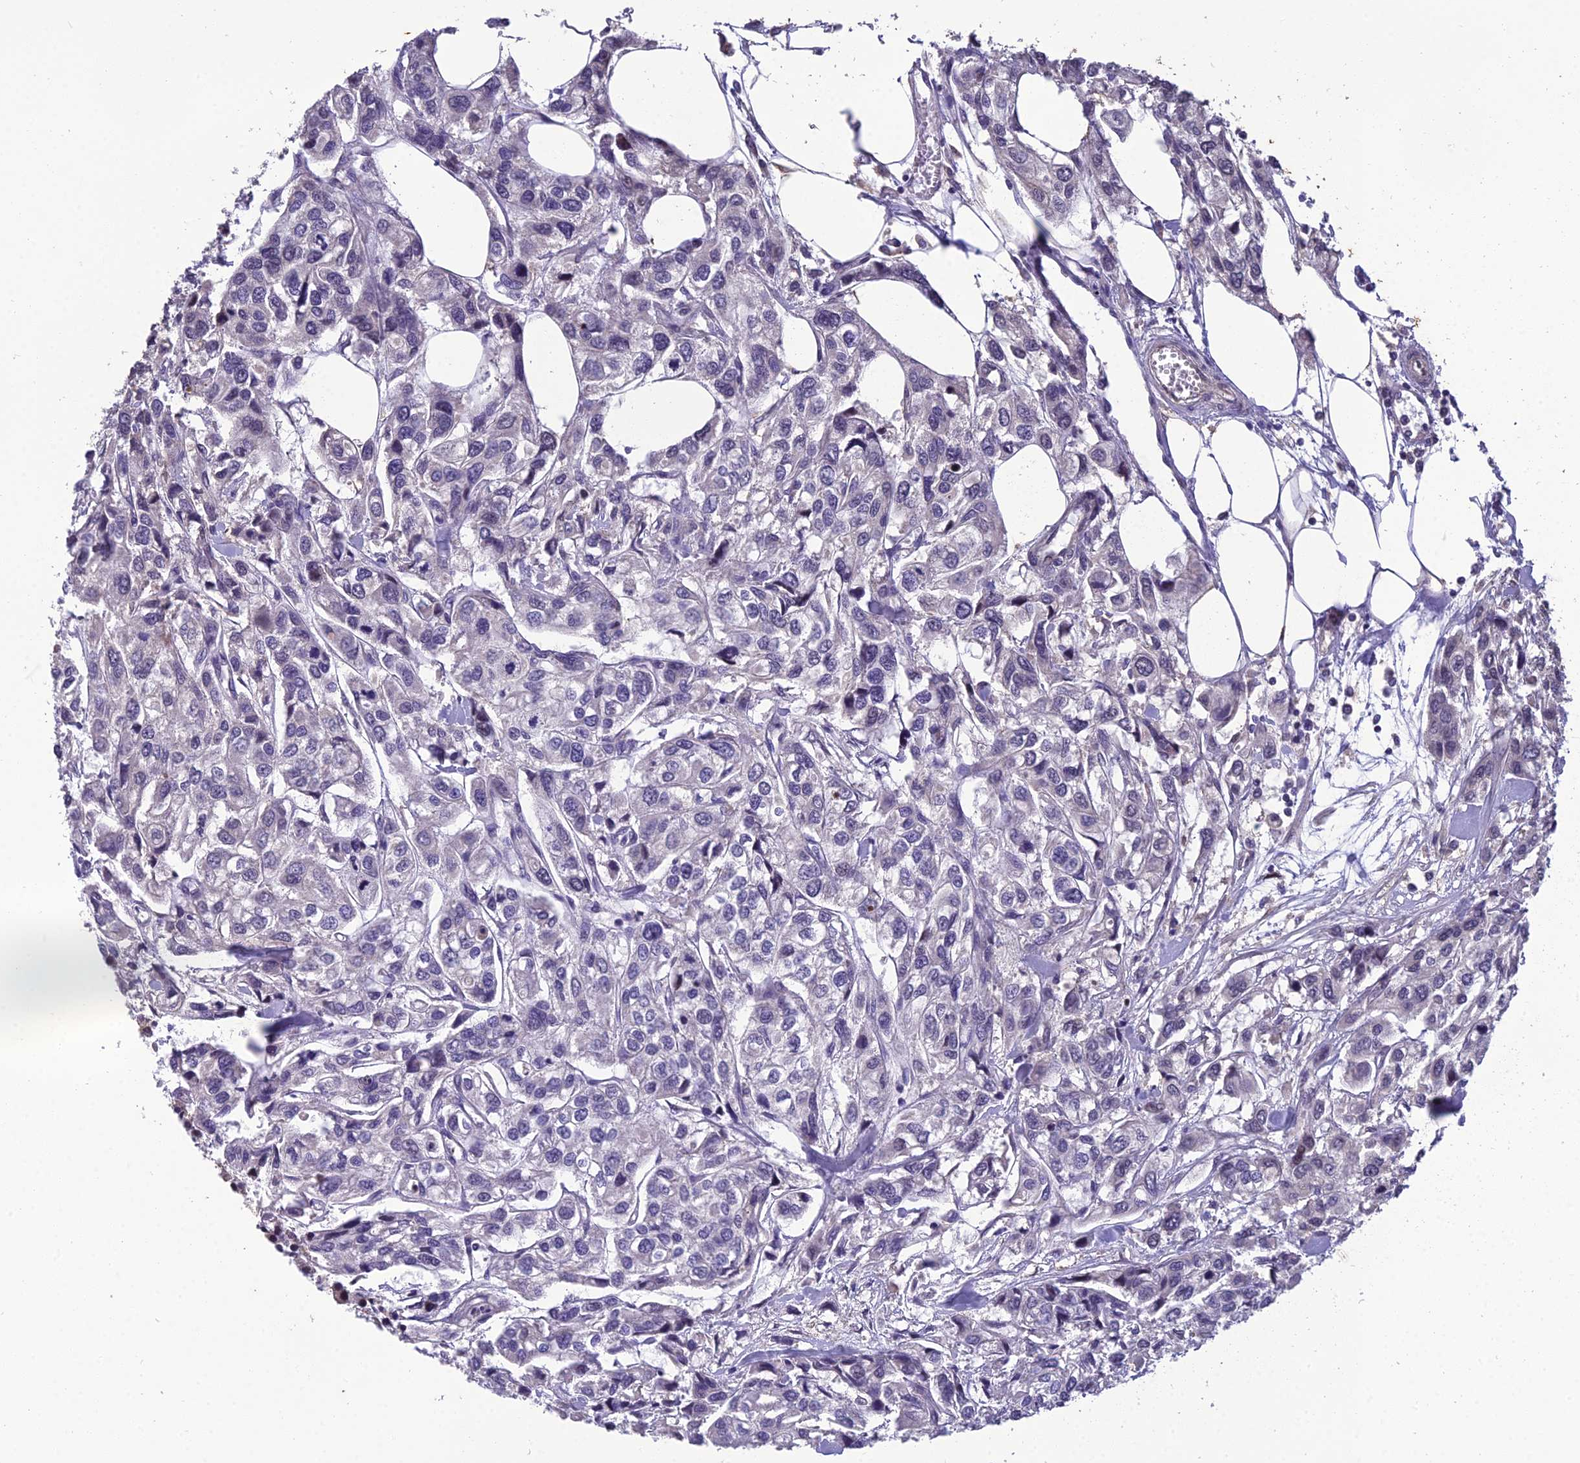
{"staining": {"intensity": "negative", "quantity": "none", "location": "none"}, "tissue": "urothelial cancer", "cell_type": "Tumor cells", "image_type": "cancer", "snomed": [{"axis": "morphology", "description": "Urothelial carcinoma, High grade"}, {"axis": "topography", "description": "Urinary bladder"}], "caption": "A high-resolution micrograph shows IHC staining of high-grade urothelial carcinoma, which displays no significant positivity in tumor cells.", "gene": "GRWD1", "patient": {"sex": "male", "age": 67}}